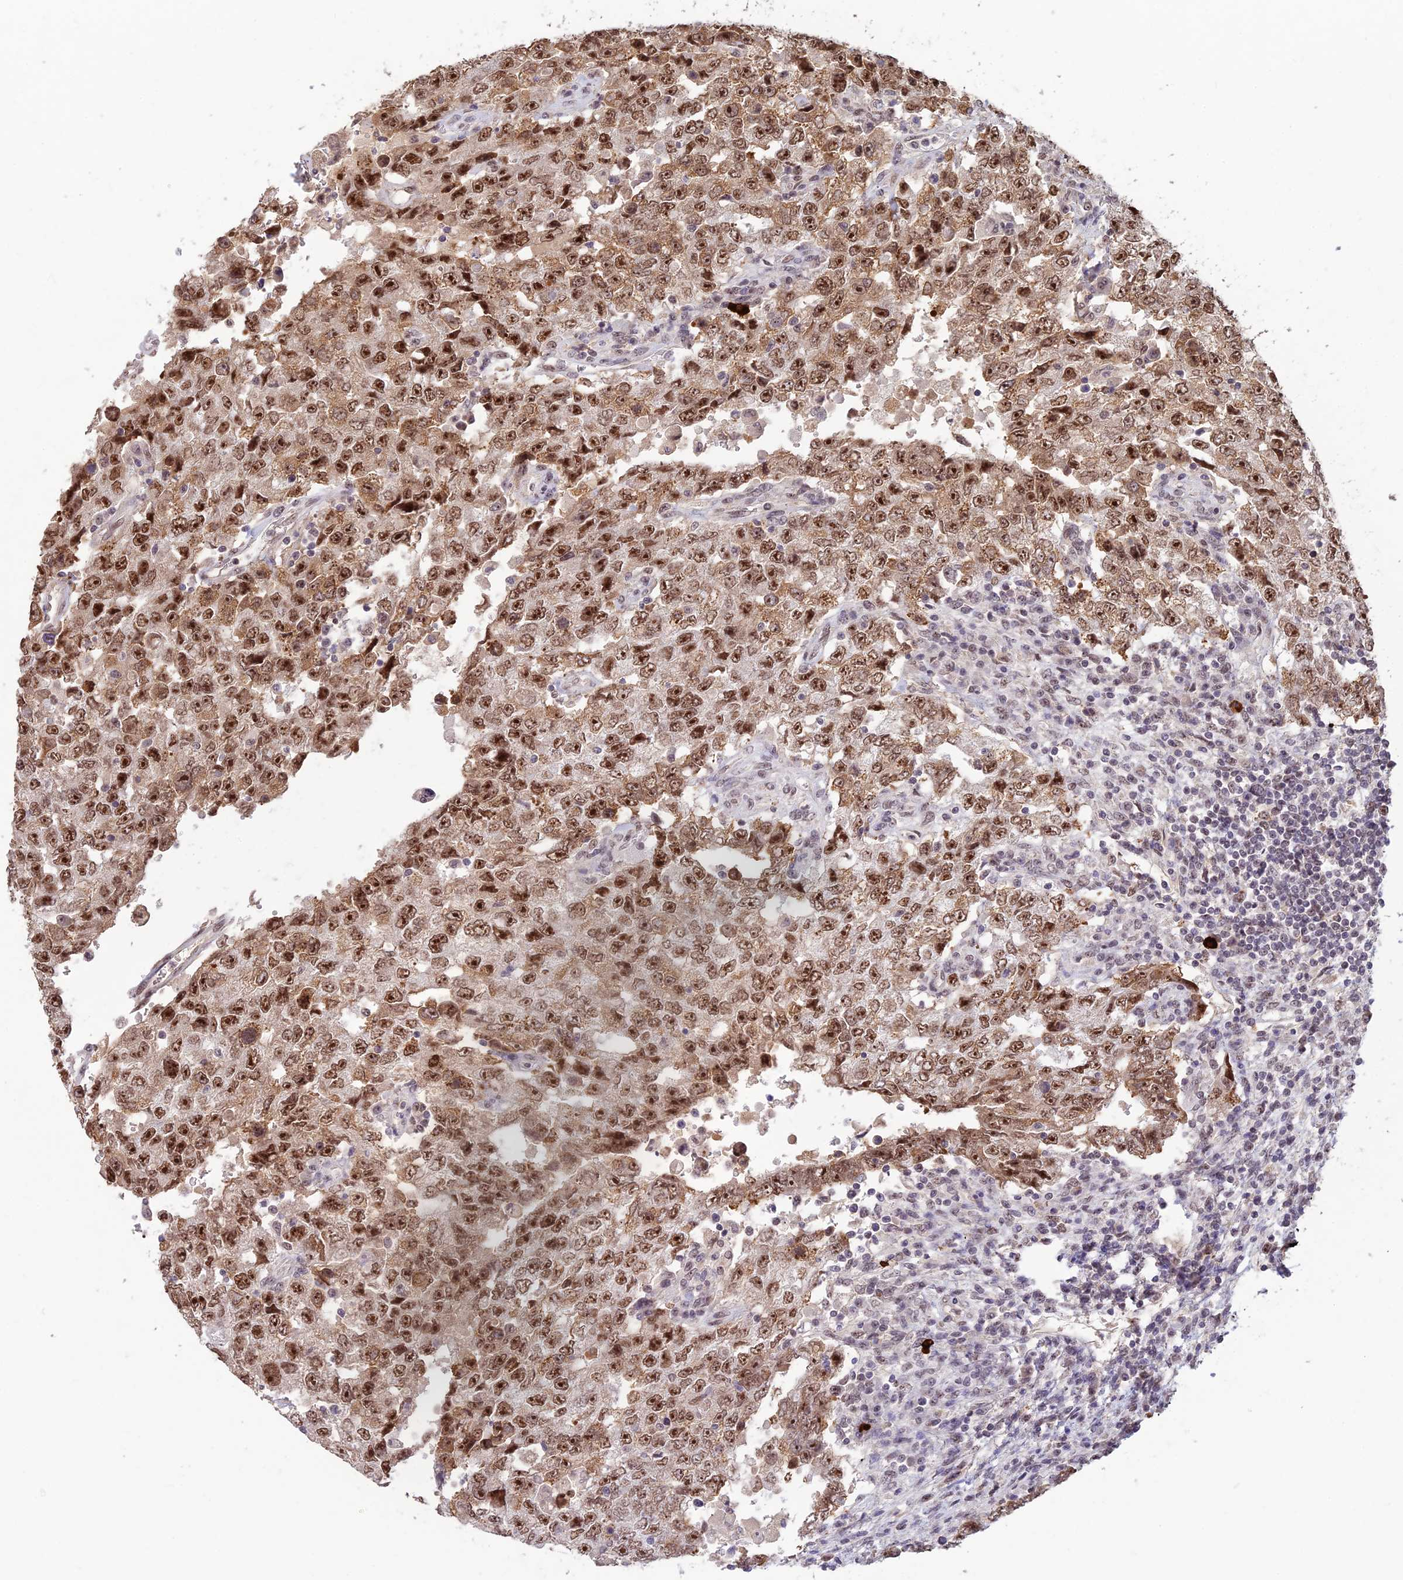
{"staining": {"intensity": "strong", "quantity": ">75%", "location": "cytoplasmic/membranous,nuclear"}, "tissue": "testis cancer", "cell_type": "Tumor cells", "image_type": "cancer", "snomed": [{"axis": "morphology", "description": "Carcinoma, Embryonal, NOS"}, {"axis": "topography", "description": "Testis"}], "caption": "Protein expression analysis of testis cancer (embryonal carcinoma) reveals strong cytoplasmic/membranous and nuclear positivity in about >75% of tumor cells. The protein of interest is stained brown, and the nuclei are stained in blue (DAB (3,3'-diaminobenzidine) IHC with brightfield microscopy, high magnification).", "gene": "POLR1G", "patient": {"sex": "male", "age": 26}}